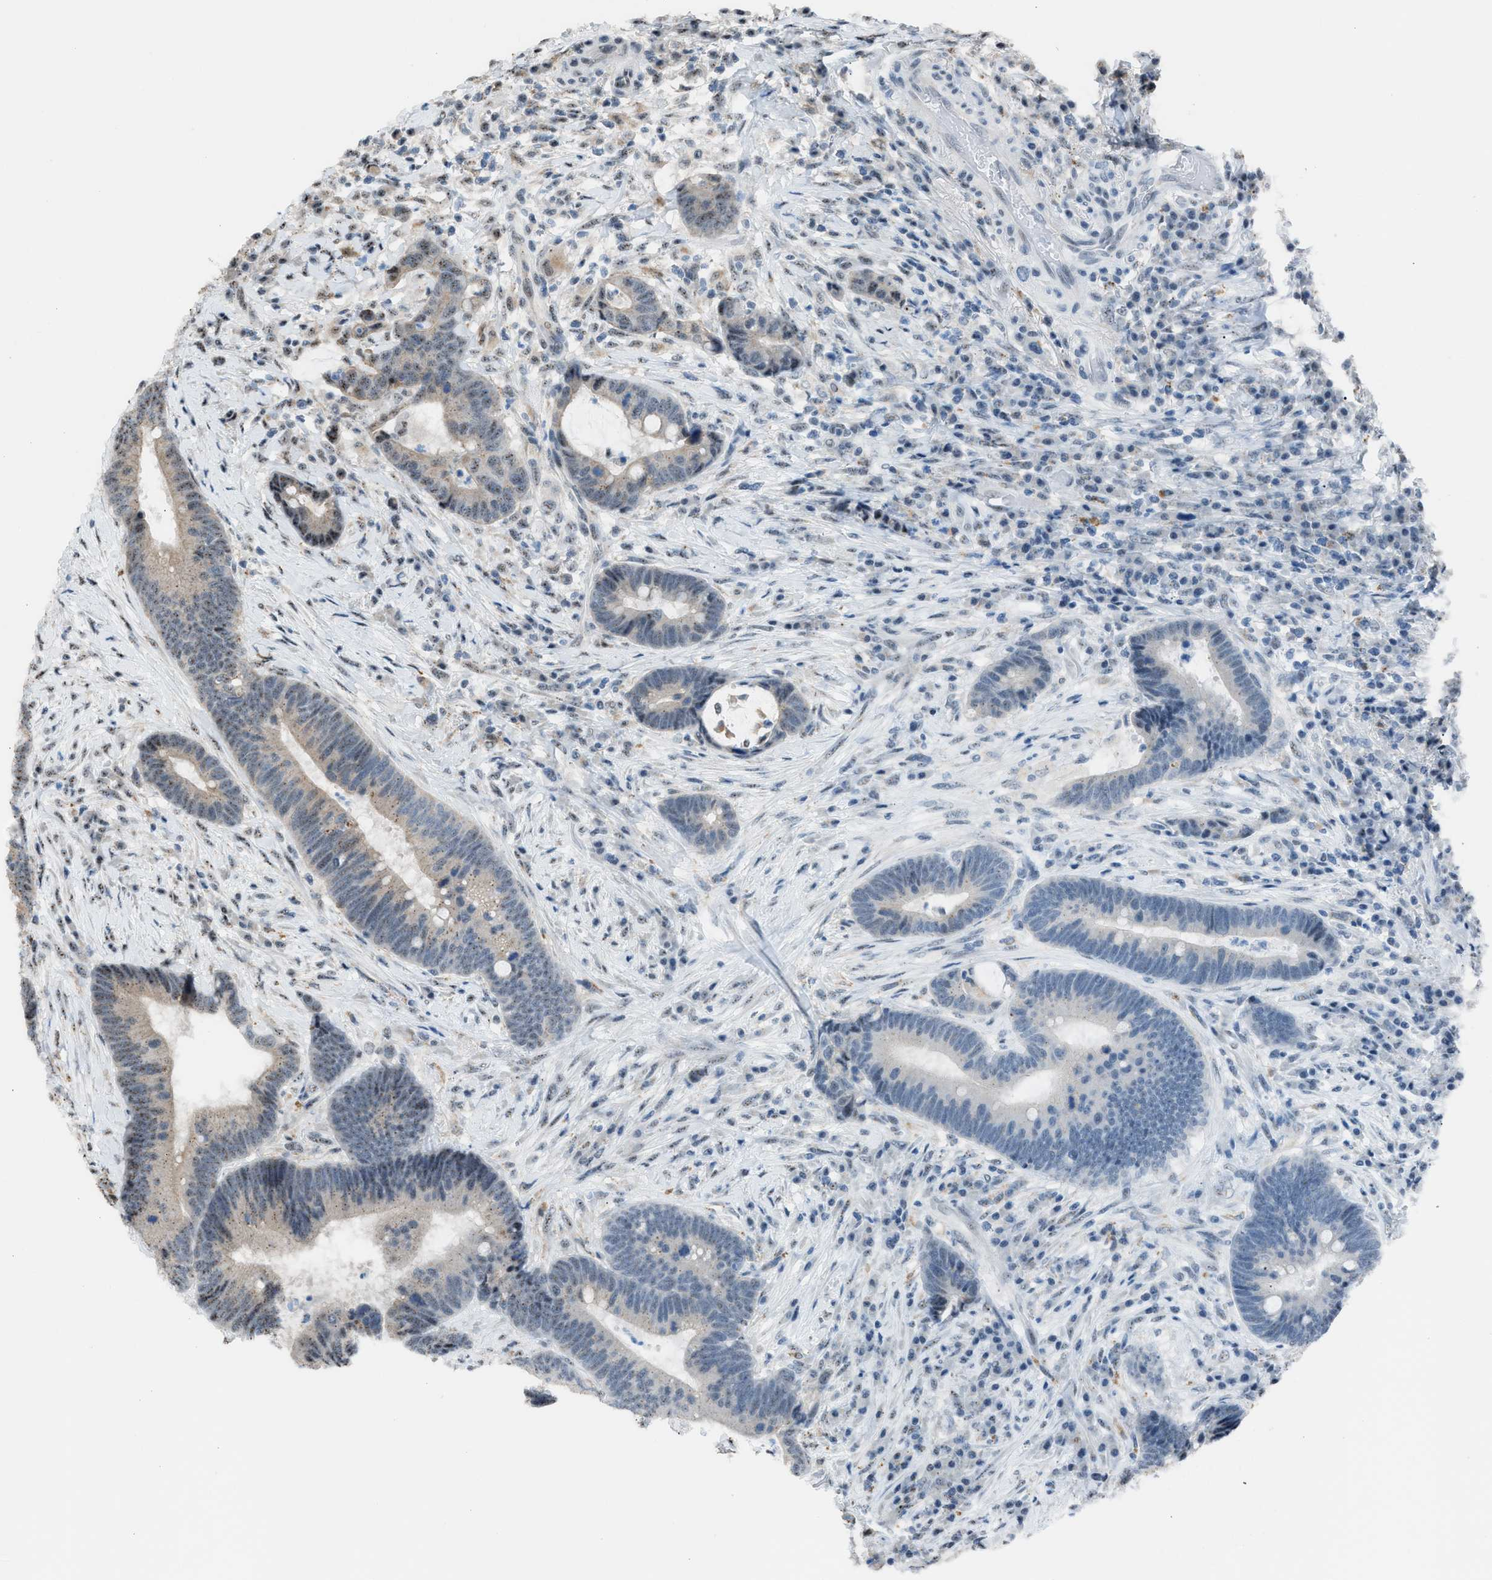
{"staining": {"intensity": "weak", "quantity": "<25%", "location": "cytoplasmic/membranous,nuclear"}, "tissue": "colorectal cancer", "cell_type": "Tumor cells", "image_type": "cancer", "snomed": [{"axis": "morphology", "description": "Adenocarcinoma, NOS"}, {"axis": "topography", "description": "Rectum"}, {"axis": "topography", "description": "Anal"}], "caption": "Tumor cells are negative for protein expression in human adenocarcinoma (colorectal).", "gene": "CENPP", "patient": {"sex": "female", "age": 89}}